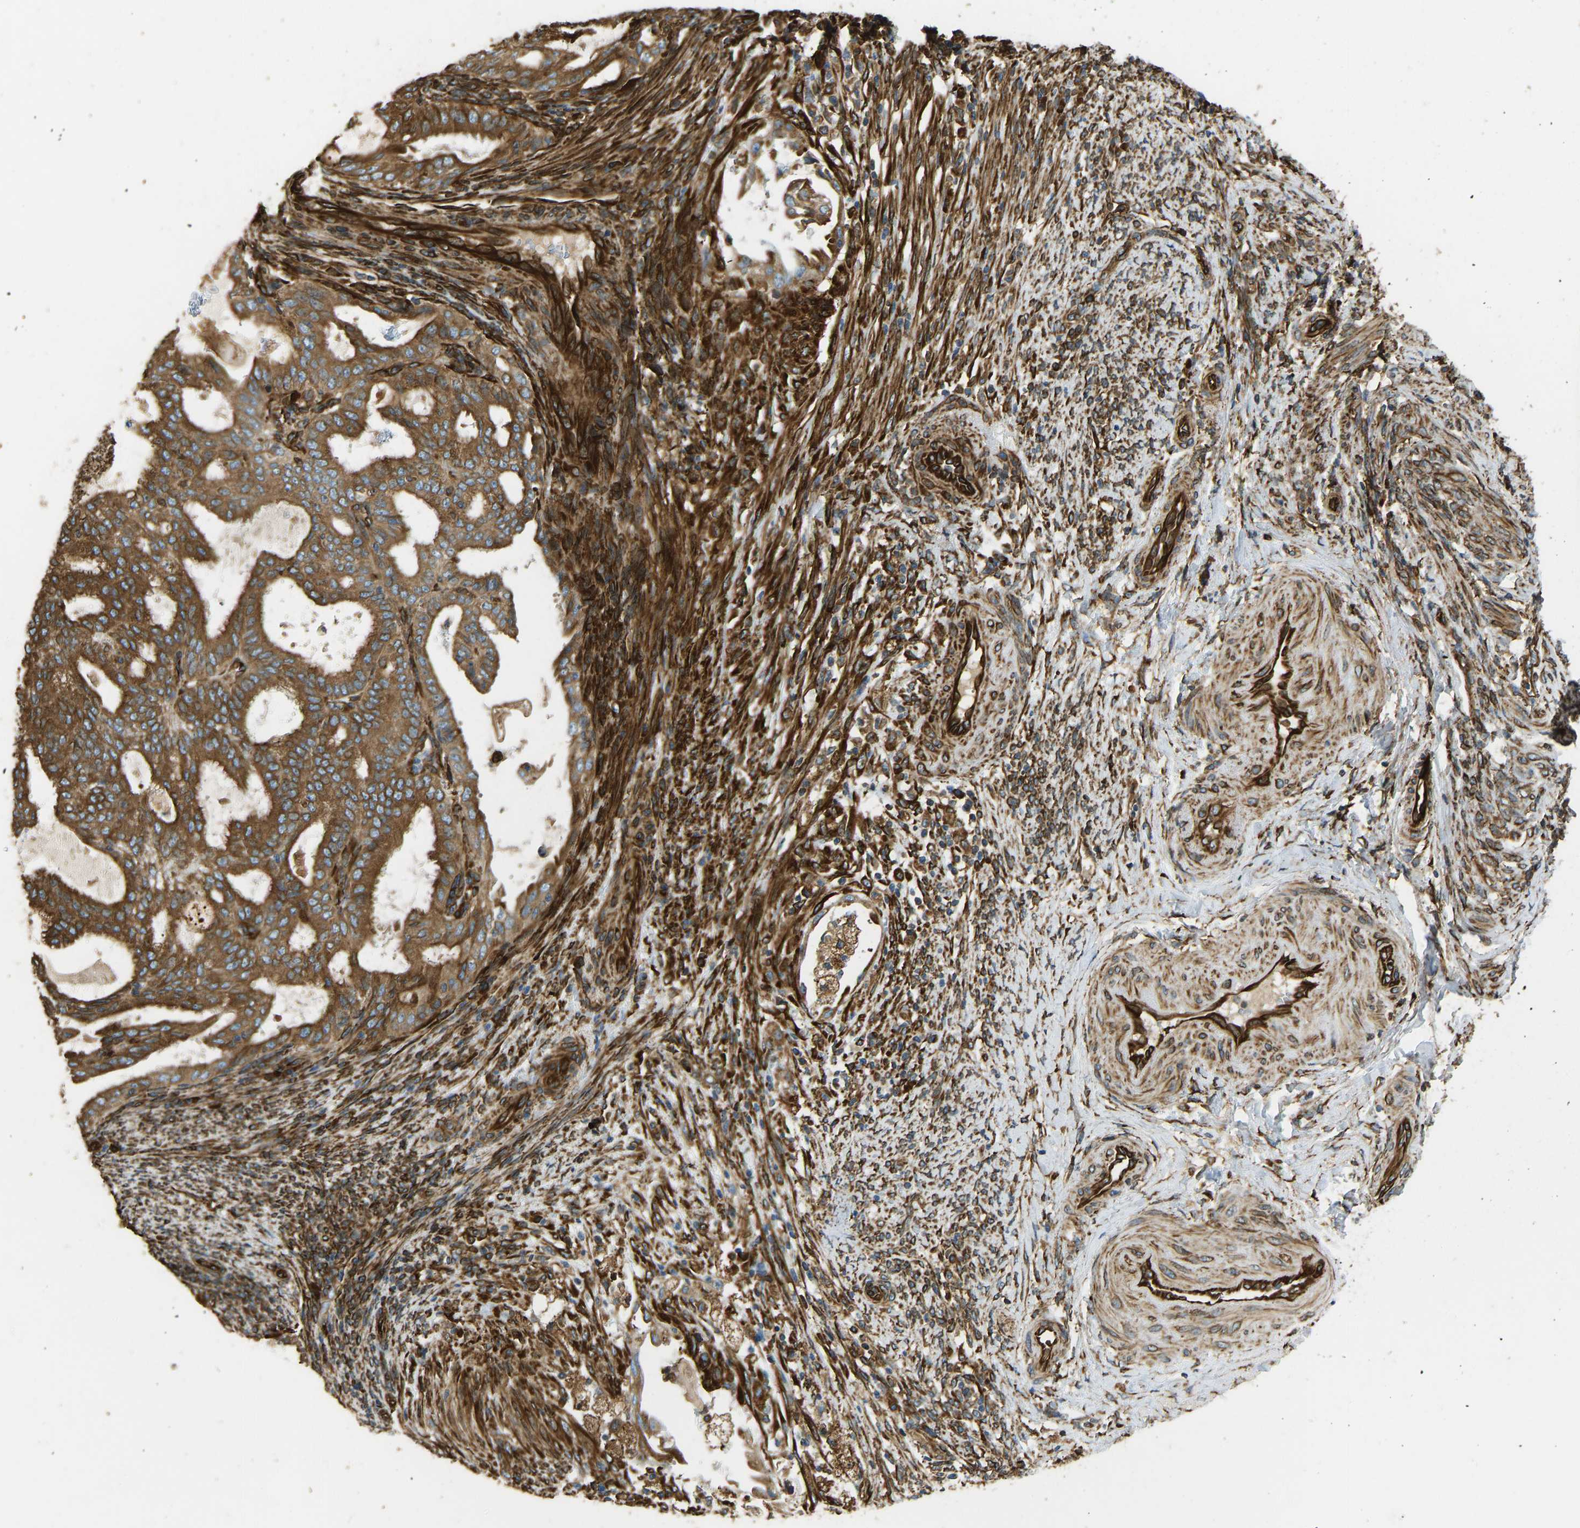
{"staining": {"intensity": "moderate", "quantity": ">75%", "location": "cytoplasmic/membranous"}, "tissue": "endometrial cancer", "cell_type": "Tumor cells", "image_type": "cancer", "snomed": [{"axis": "morphology", "description": "Adenocarcinoma, NOS"}, {"axis": "topography", "description": "Endometrium"}], "caption": "Immunohistochemical staining of human adenocarcinoma (endometrial) shows moderate cytoplasmic/membranous protein expression in about >75% of tumor cells.", "gene": "BEX3", "patient": {"sex": "female", "age": 58}}